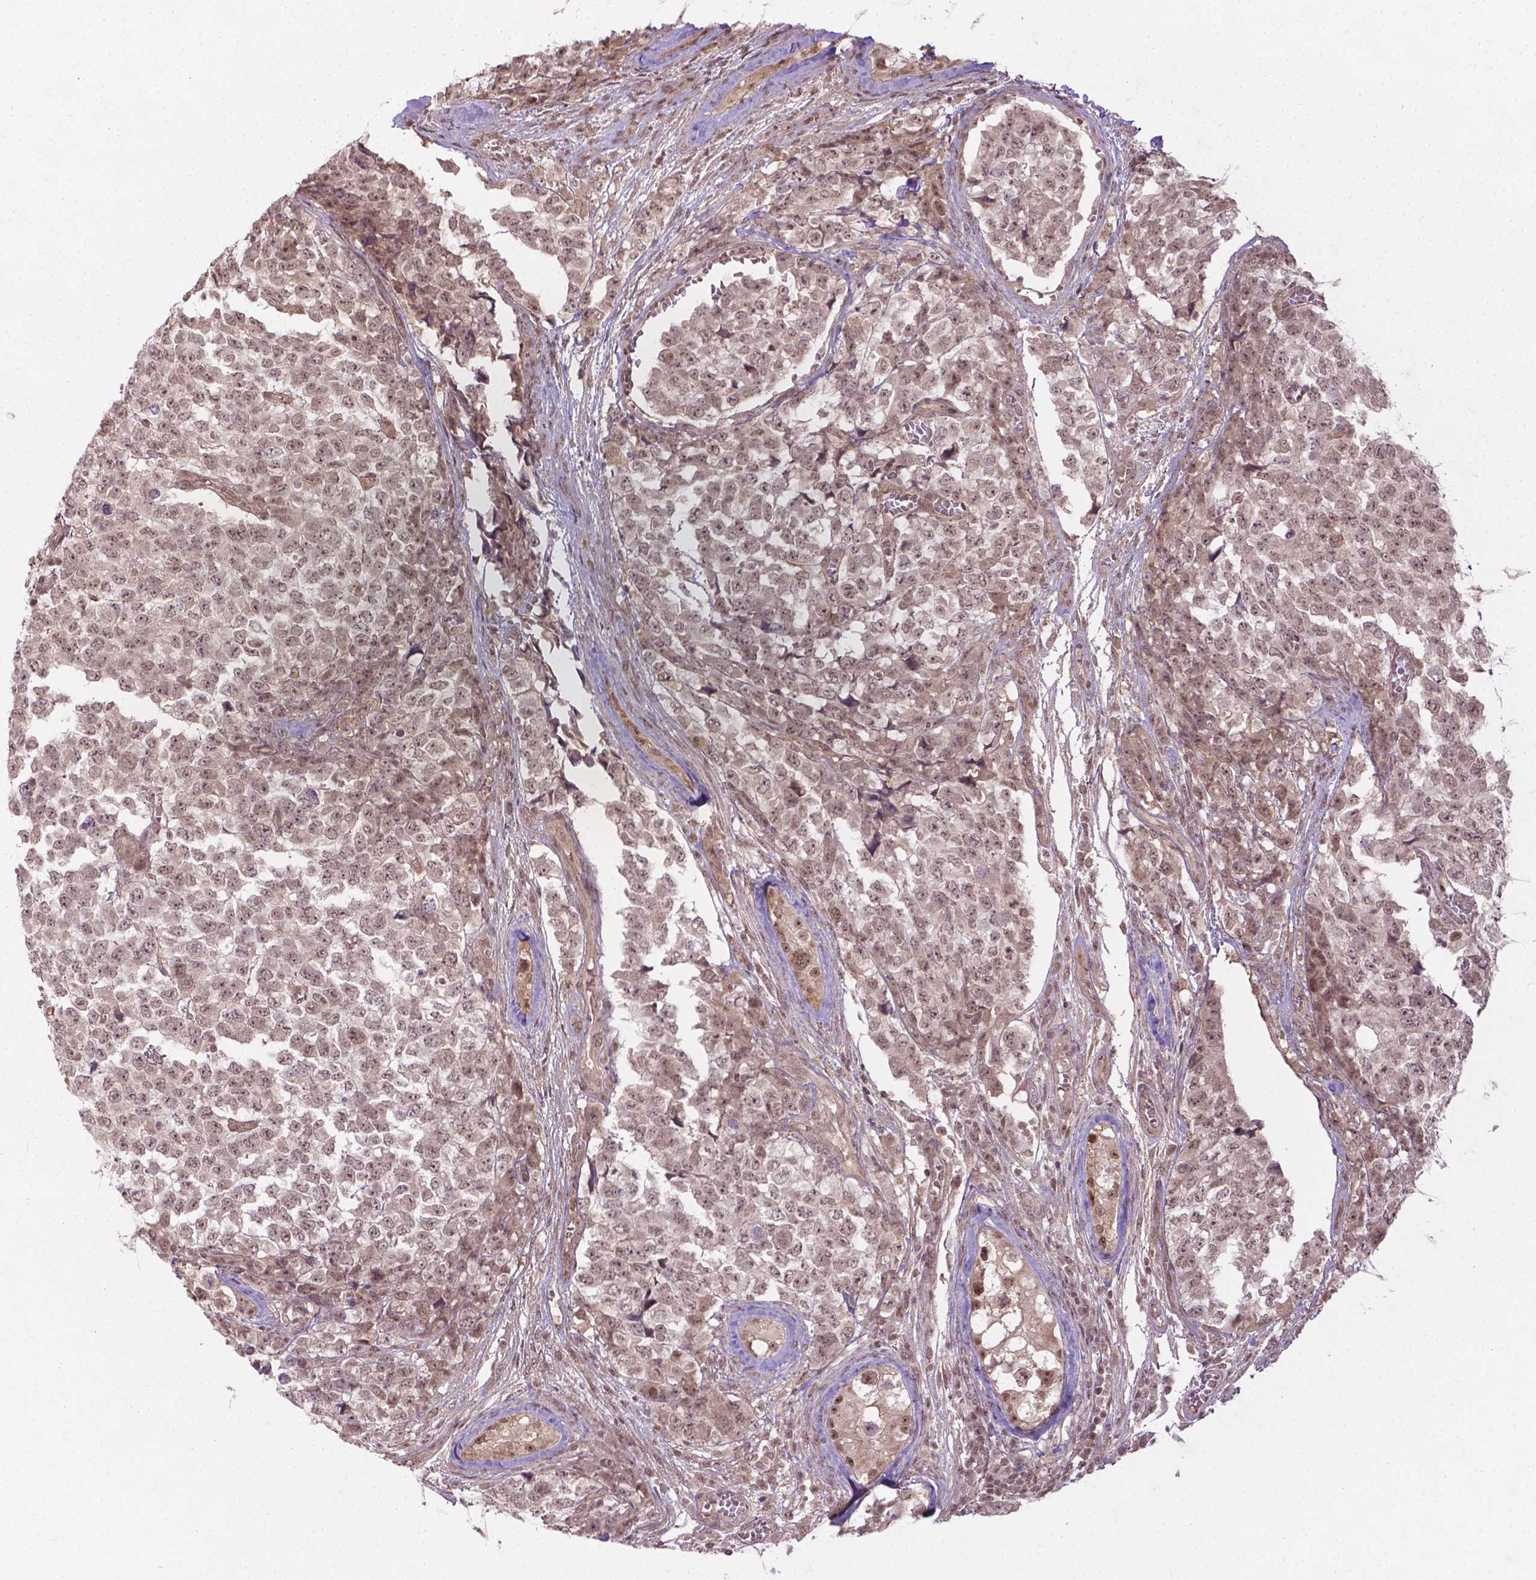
{"staining": {"intensity": "moderate", "quantity": ">75%", "location": "nuclear"}, "tissue": "testis cancer", "cell_type": "Tumor cells", "image_type": "cancer", "snomed": [{"axis": "morphology", "description": "Carcinoma, Embryonal, NOS"}, {"axis": "topography", "description": "Testis"}], "caption": "DAB (3,3'-diaminobenzidine) immunohistochemical staining of human testis cancer (embryonal carcinoma) demonstrates moderate nuclear protein positivity in approximately >75% of tumor cells. (Stains: DAB (3,3'-diaminobenzidine) in brown, nuclei in blue, Microscopy: brightfield microscopy at high magnification).", "gene": "ANKRD54", "patient": {"sex": "male", "age": 23}}